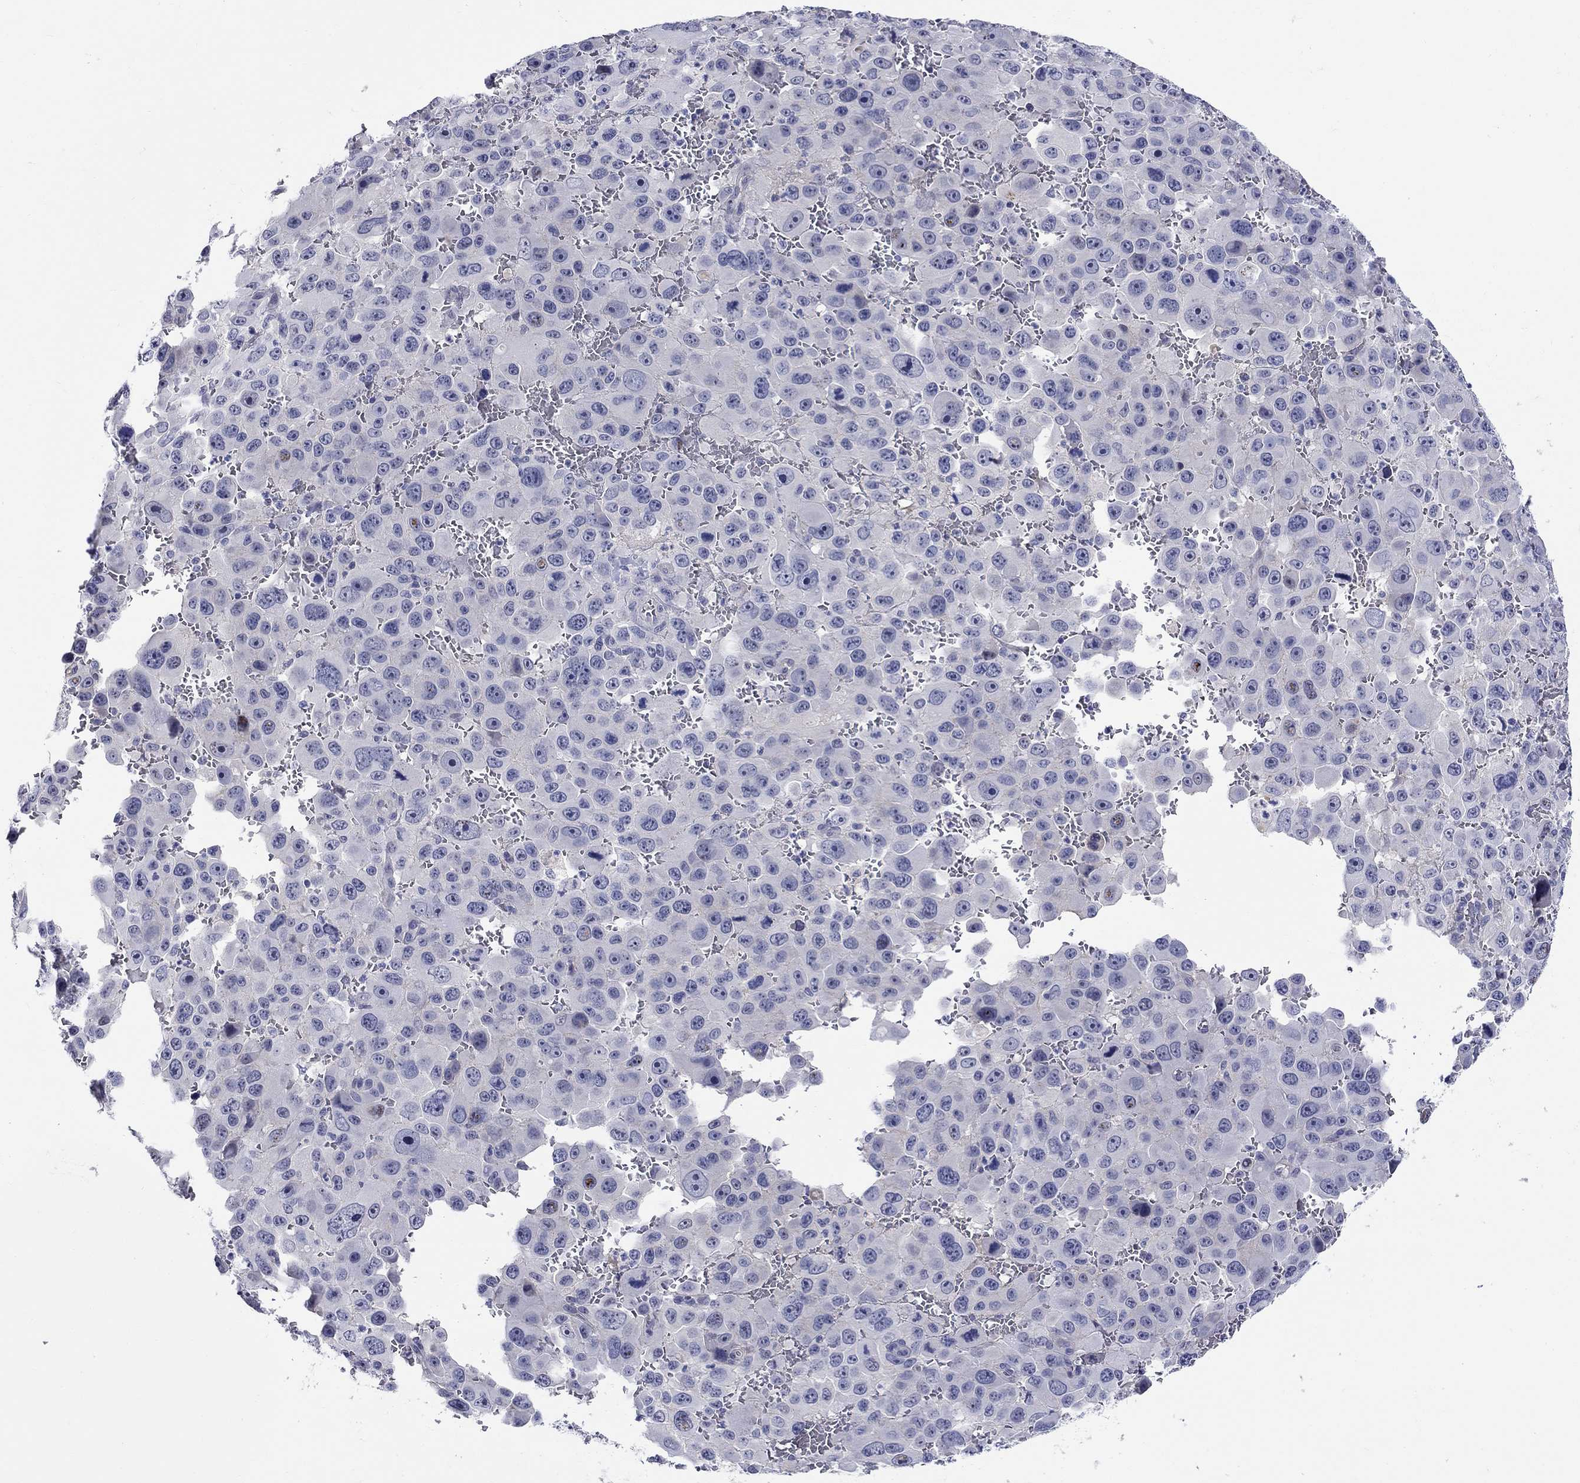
{"staining": {"intensity": "negative", "quantity": "none", "location": "none"}, "tissue": "melanoma", "cell_type": "Tumor cells", "image_type": "cancer", "snomed": [{"axis": "morphology", "description": "Malignant melanoma, NOS"}, {"axis": "topography", "description": "Skin"}], "caption": "There is no significant expression in tumor cells of malignant melanoma. The staining is performed using DAB brown chromogen with nuclei counter-stained in using hematoxylin.", "gene": "SLC30A3", "patient": {"sex": "female", "age": 91}}